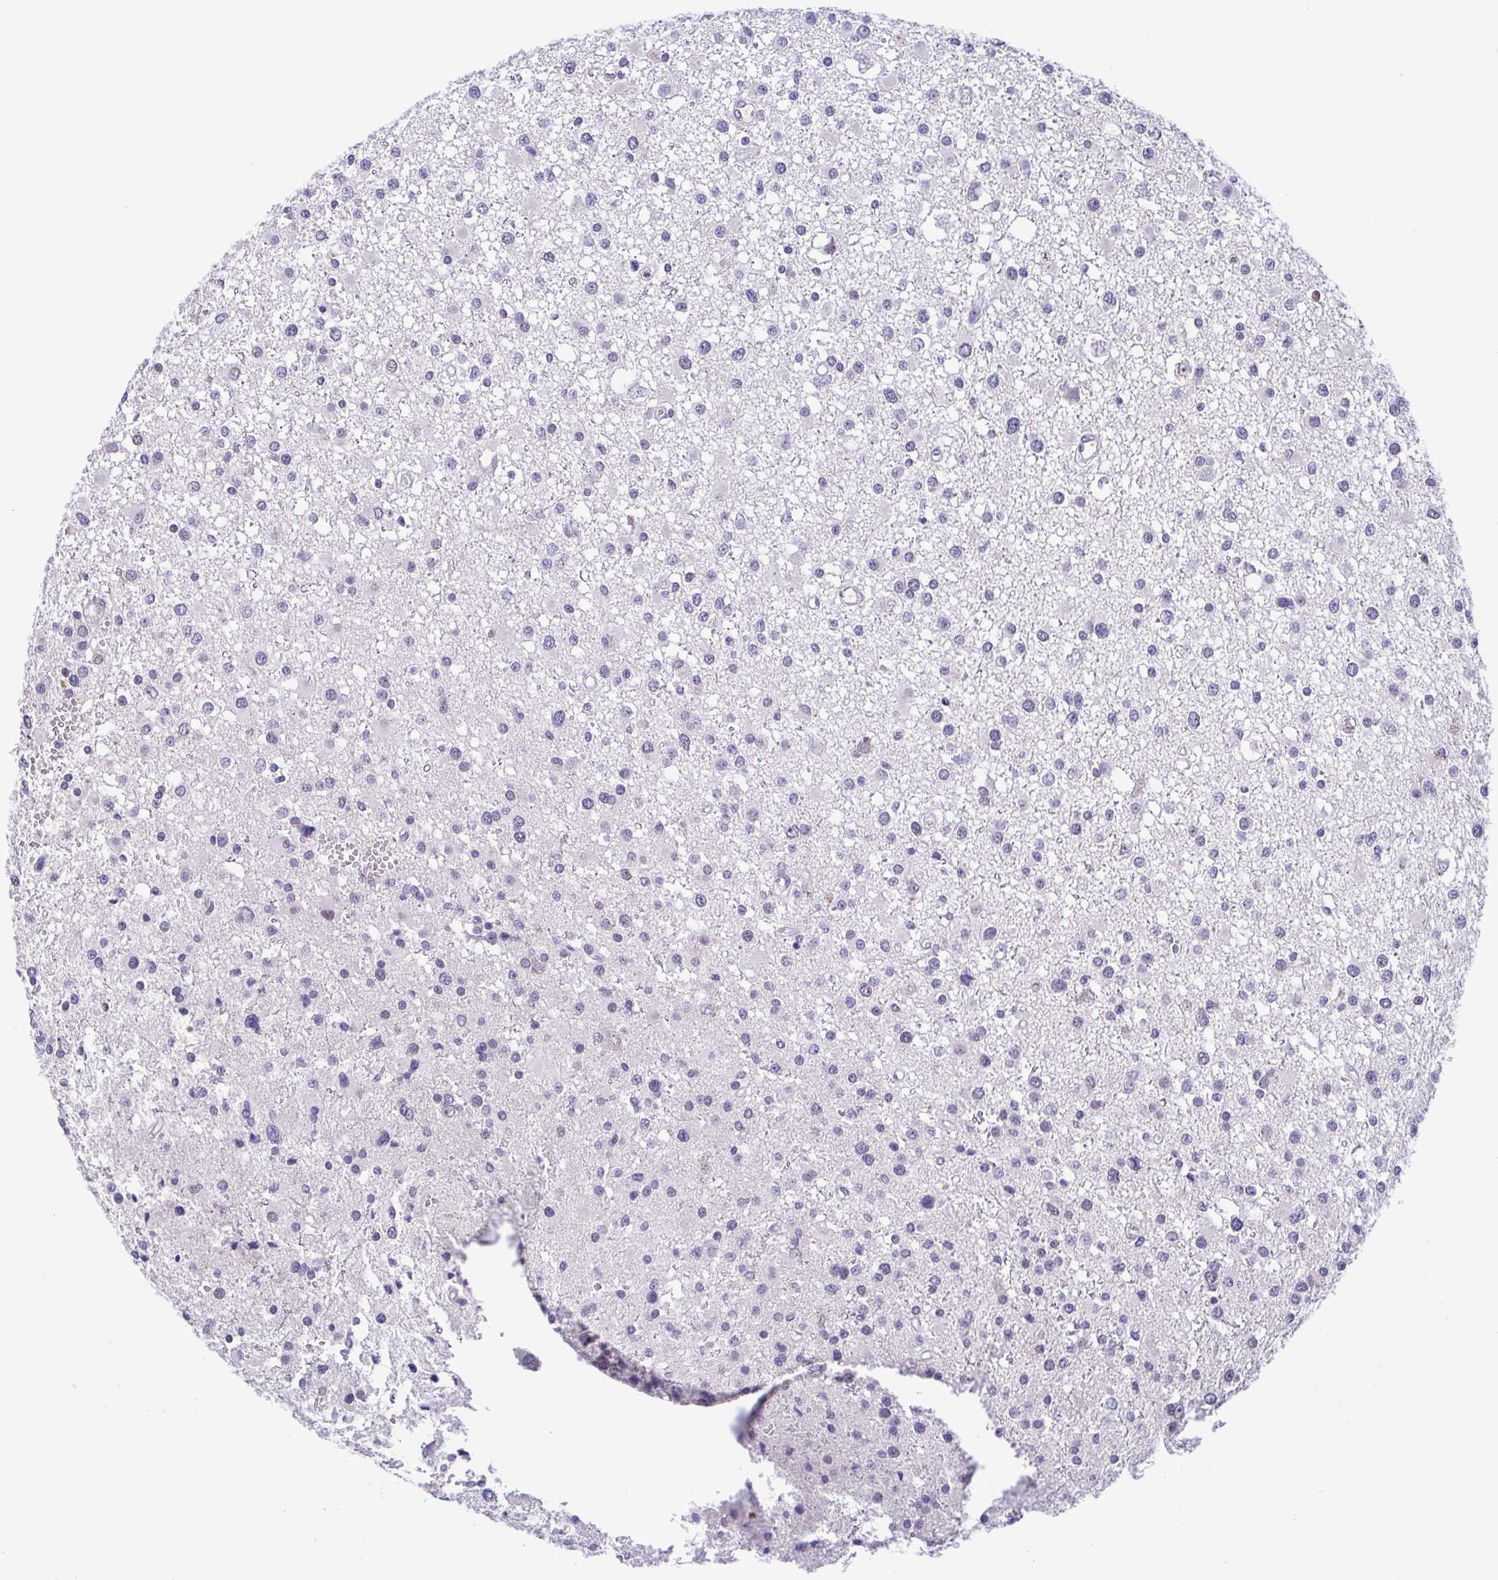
{"staining": {"intensity": "negative", "quantity": "none", "location": "none"}, "tissue": "glioma", "cell_type": "Tumor cells", "image_type": "cancer", "snomed": [{"axis": "morphology", "description": "Glioma, malignant, High grade"}, {"axis": "topography", "description": "Brain"}], "caption": "Tumor cells show no significant staining in glioma. (DAB (3,3'-diaminobenzidine) IHC visualized using brightfield microscopy, high magnification).", "gene": "TIPIN", "patient": {"sex": "male", "age": 54}}